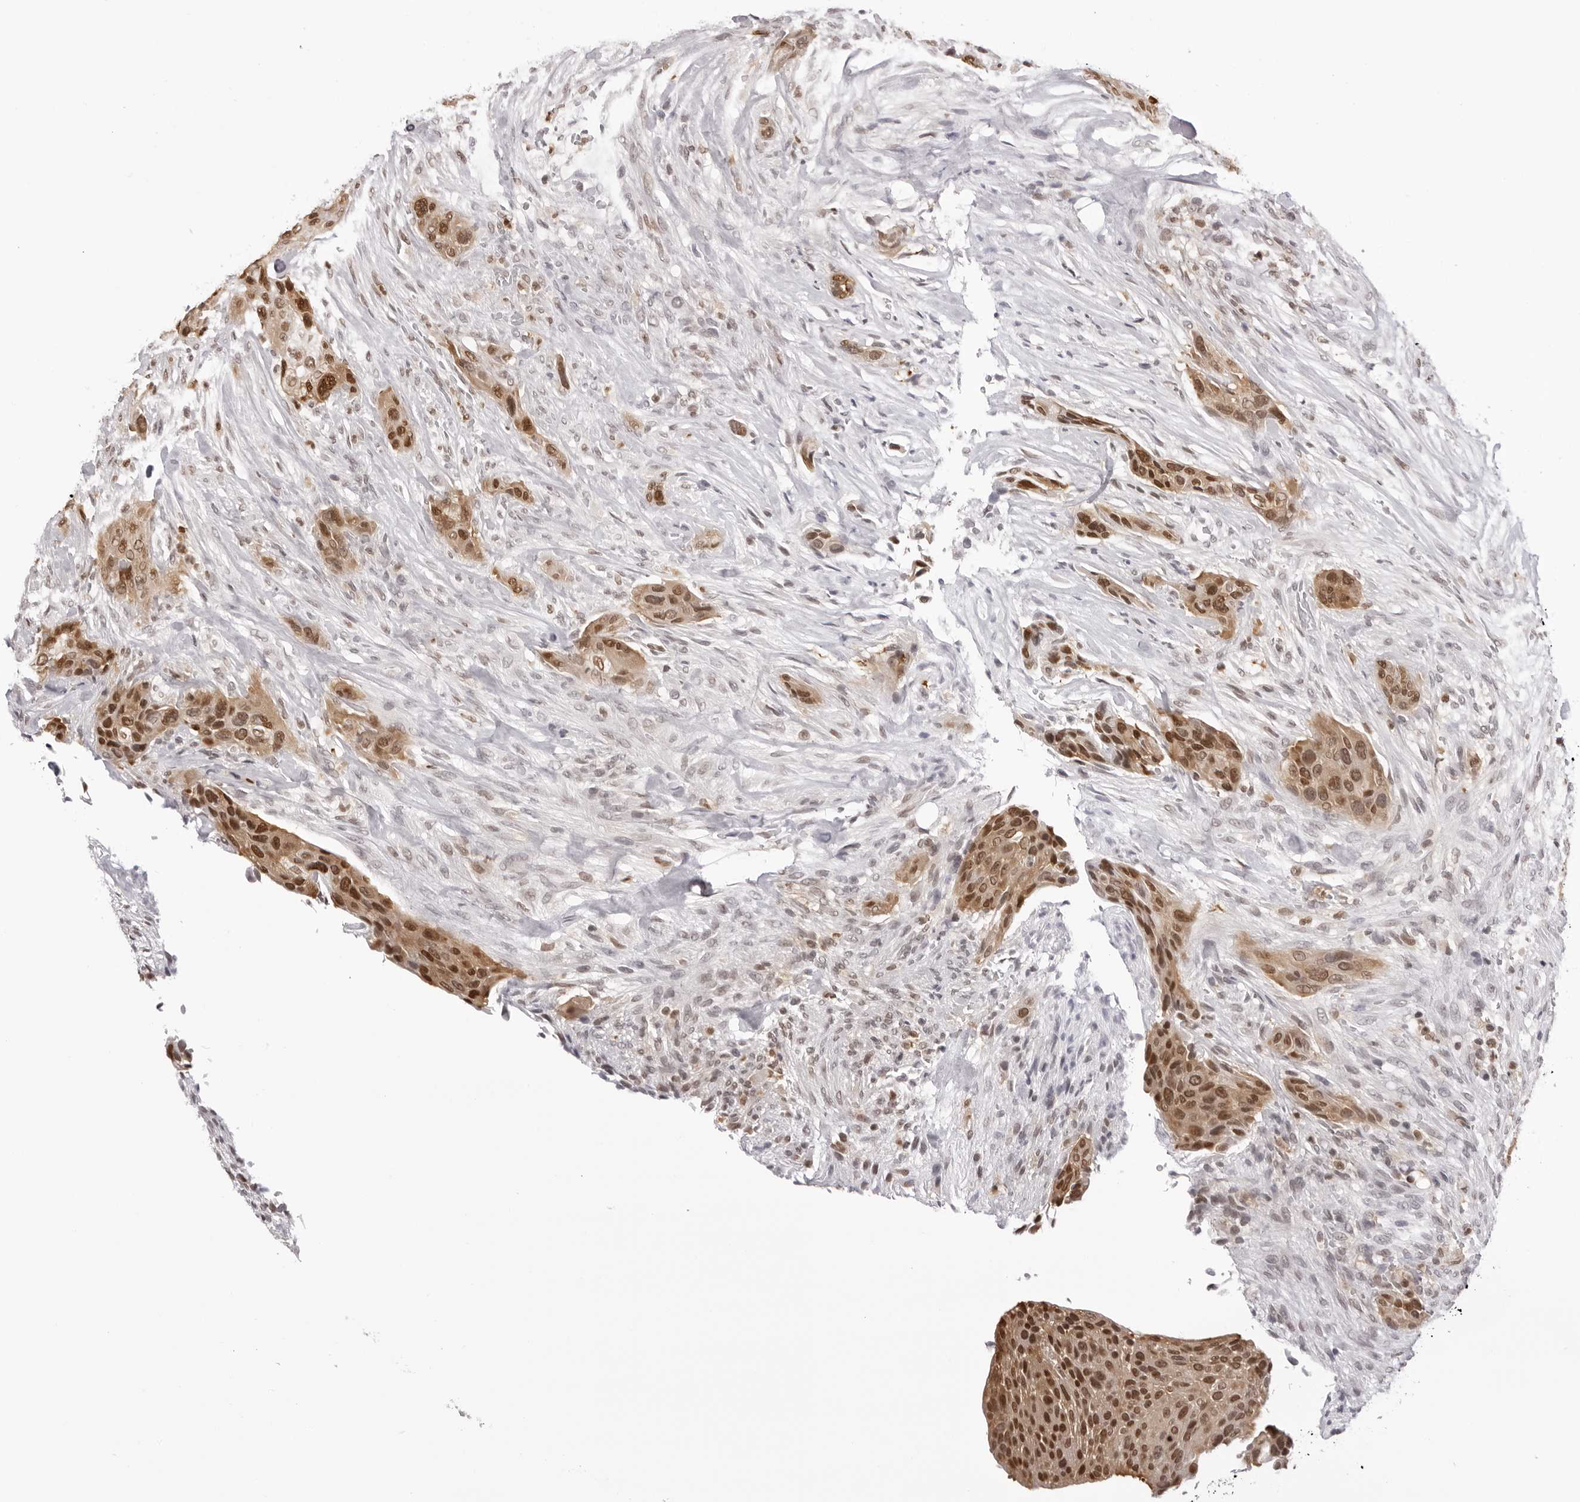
{"staining": {"intensity": "moderate", "quantity": ">75%", "location": "cytoplasmic/membranous,nuclear"}, "tissue": "urothelial cancer", "cell_type": "Tumor cells", "image_type": "cancer", "snomed": [{"axis": "morphology", "description": "Urothelial carcinoma, High grade"}, {"axis": "topography", "description": "Urinary bladder"}], "caption": "The immunohistochemical stain highlights moderate cytoplasmic/membranous and nuclear positivity in tumor cells of high-grade urothelial carcinoma tissue.", "gene": "HSPA4", "patient": {"sex": "male", "age": 35}}